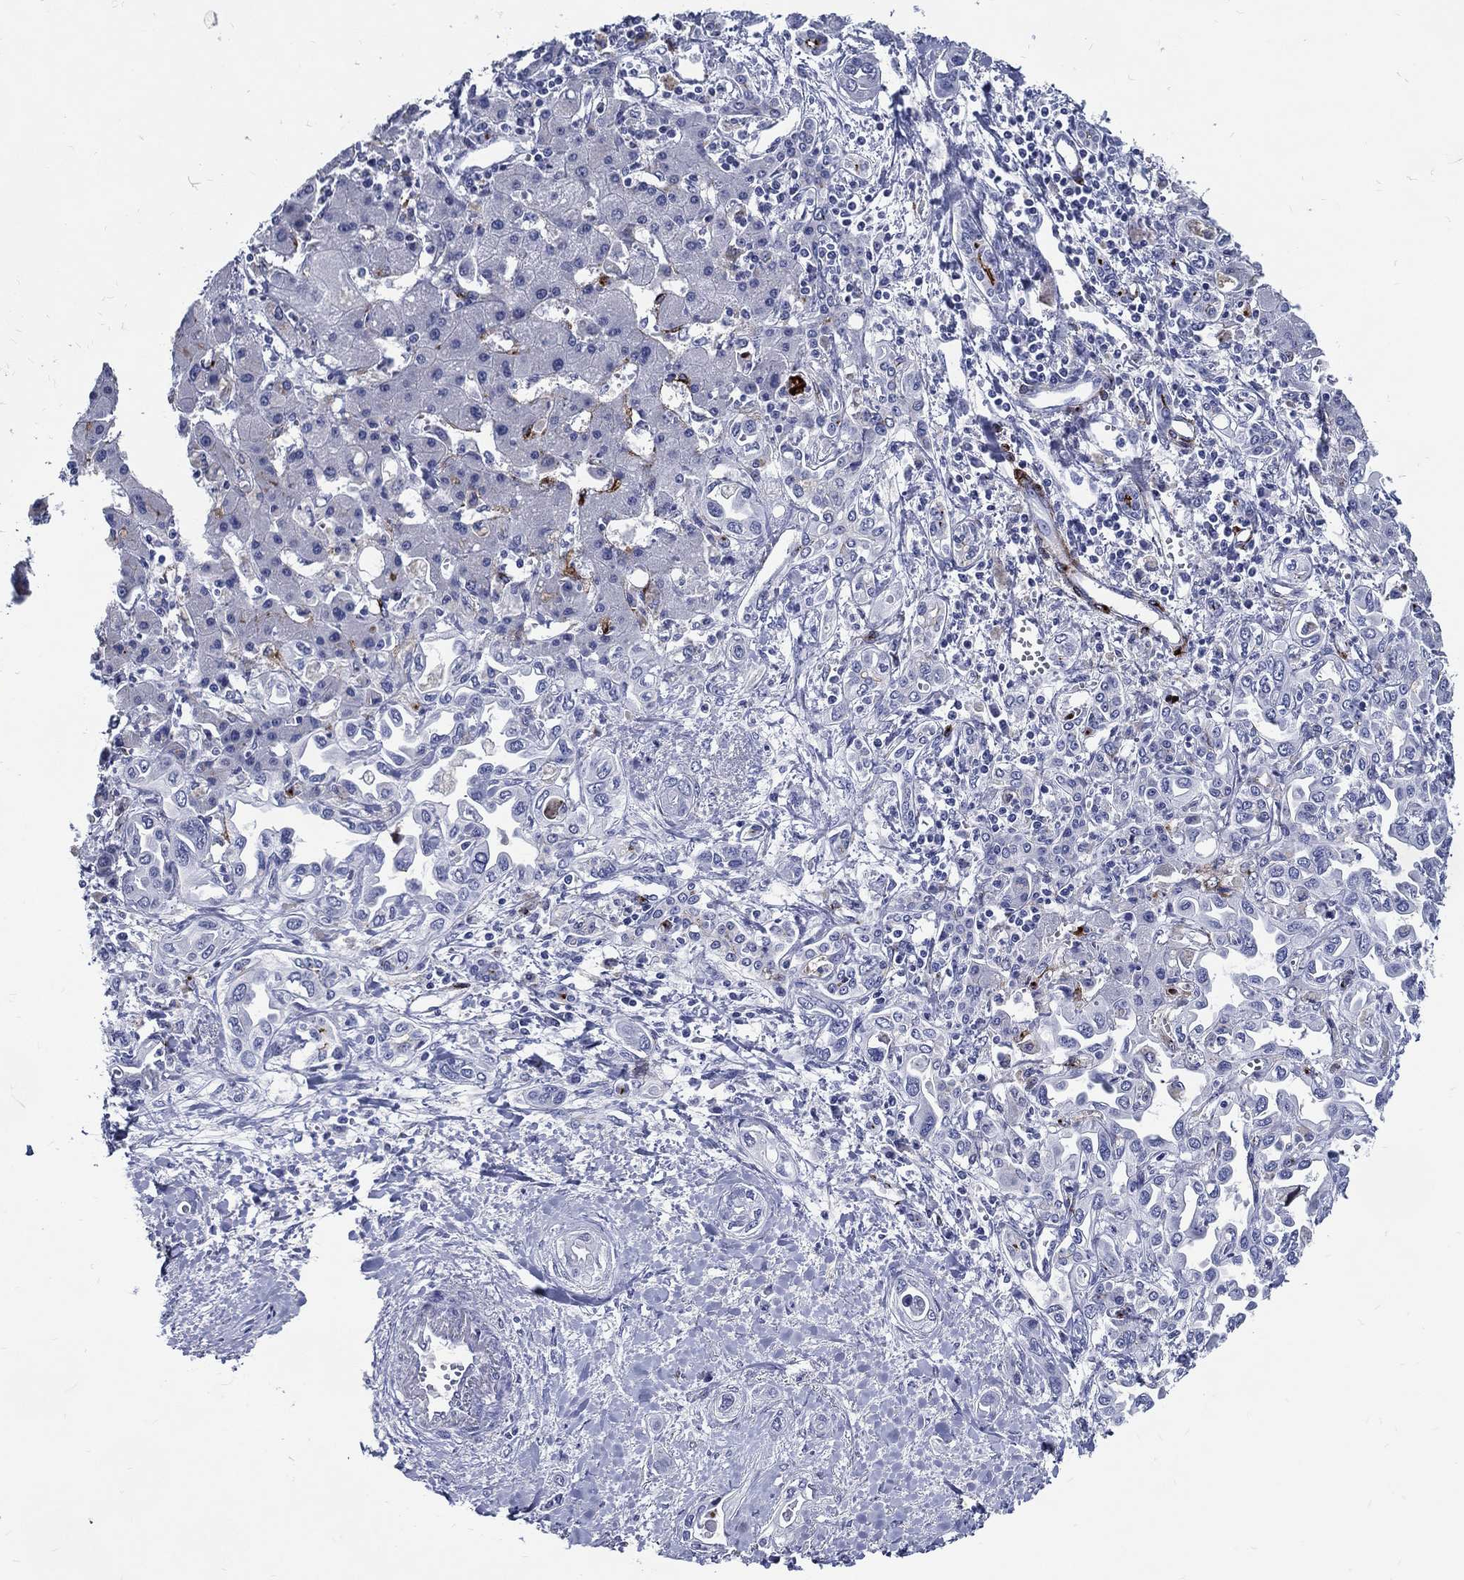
{"staining": {"intensity": "negative", "quantity": "none", "location": "none"}, "tissue": "liver cancer", "cell_type": "Tumor cells", "image_type": "cancer", "snomed": [{"axis": "morphology", "description": "Cholangiocarcinoma"}, {"axis": "topography", "description": "Liver"}], "caption": "Liver cholangiocarcinoma stained for a protein using IHC shows no expression tumor cells.", "gene": "ACE2", "patient": {"sex": "female", "age": 64}}